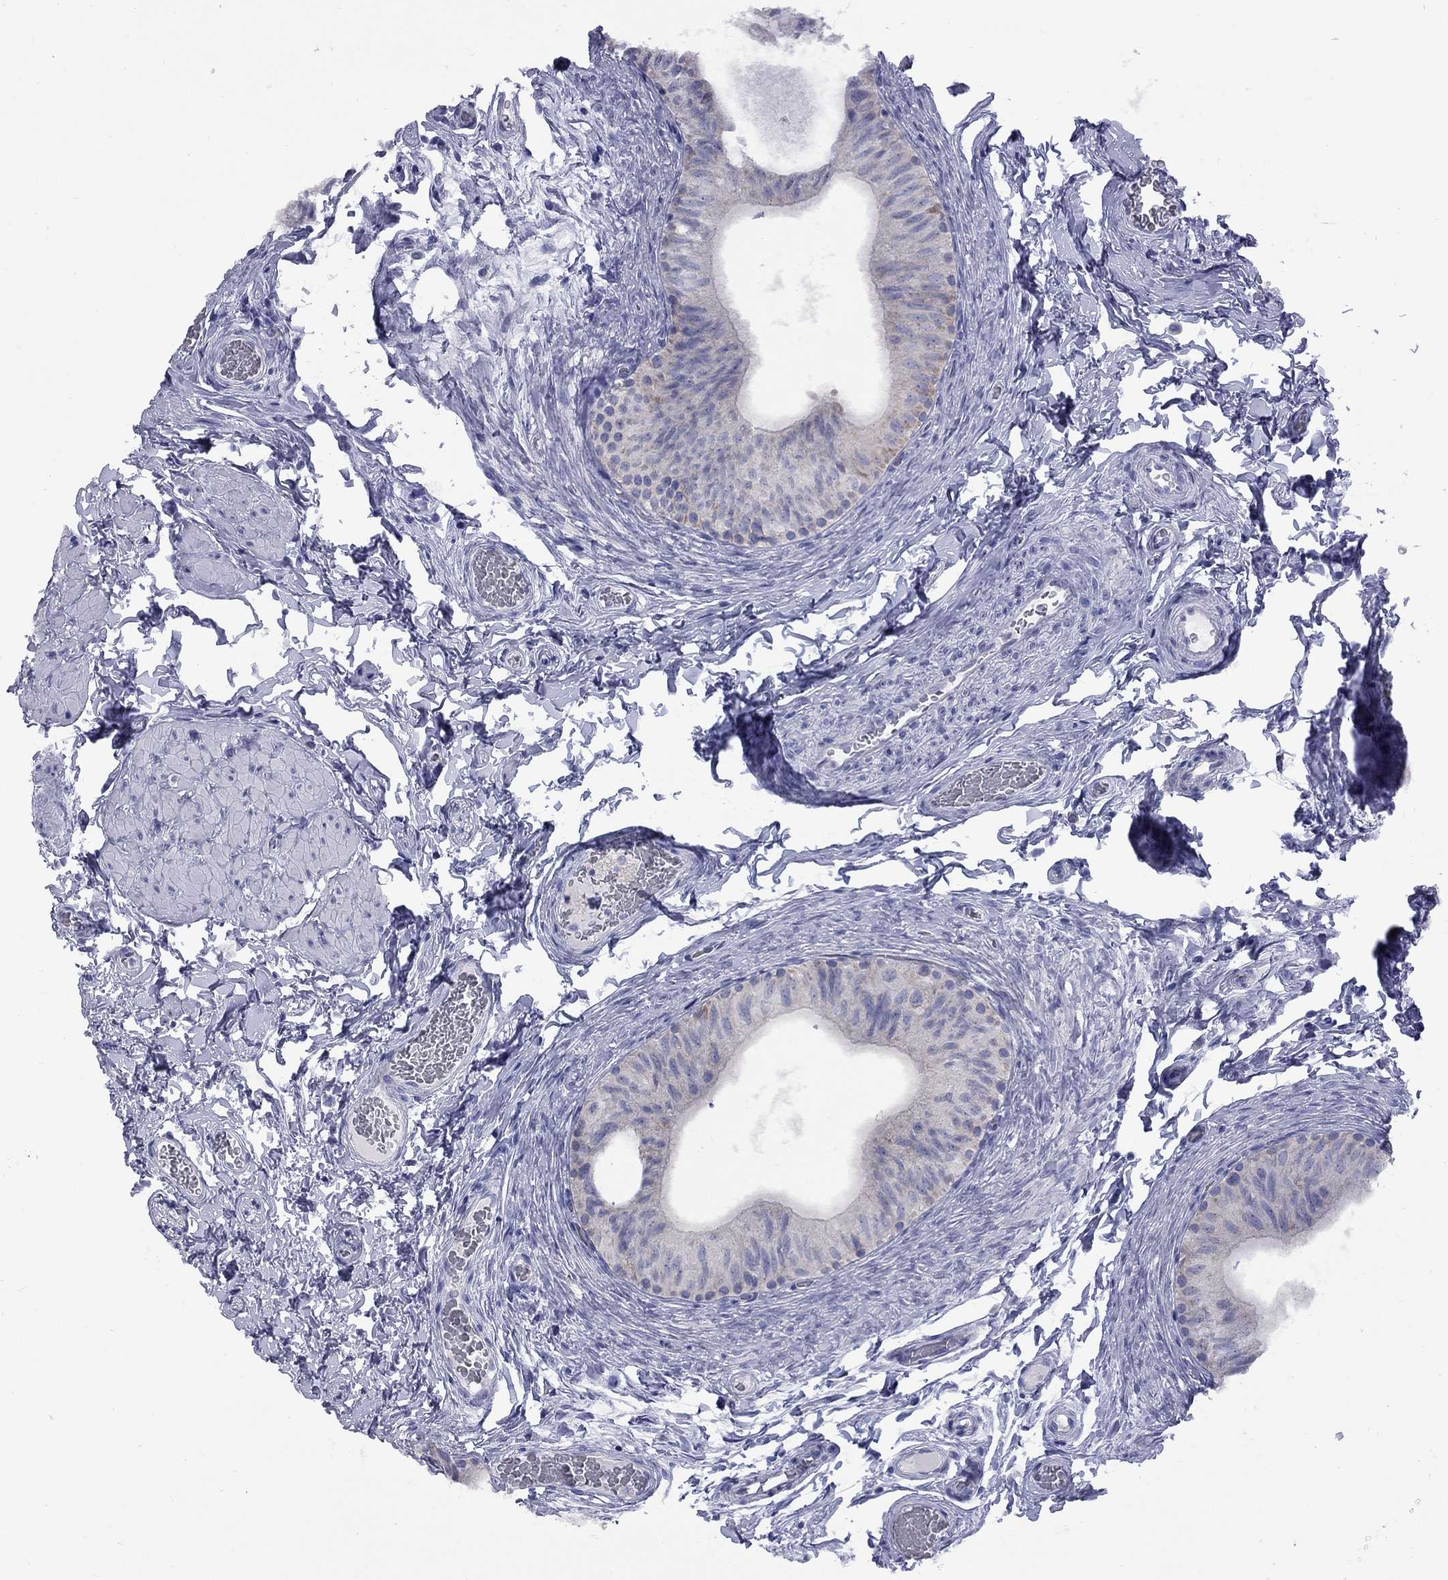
{"staining": {"intensity": "negative", "quantity": "none", "location": "none"}, "tissue": "epididymis", "cell_type": "Glandular cells", "image_type": "normal", "snomed": [{"axis": "morphology", "description": "Normal tissue, NOS"}, {"axis": "topography", "description": "Epididymis"}, {"axis": "topography", "description": "Vas deferens"}], "caption": "Benign epididymis was stained to show a protein in brown. There is no significant staining in glandular cells.", "gene": "ABCB4", "patient": {"sex": "male", "age": 23}}